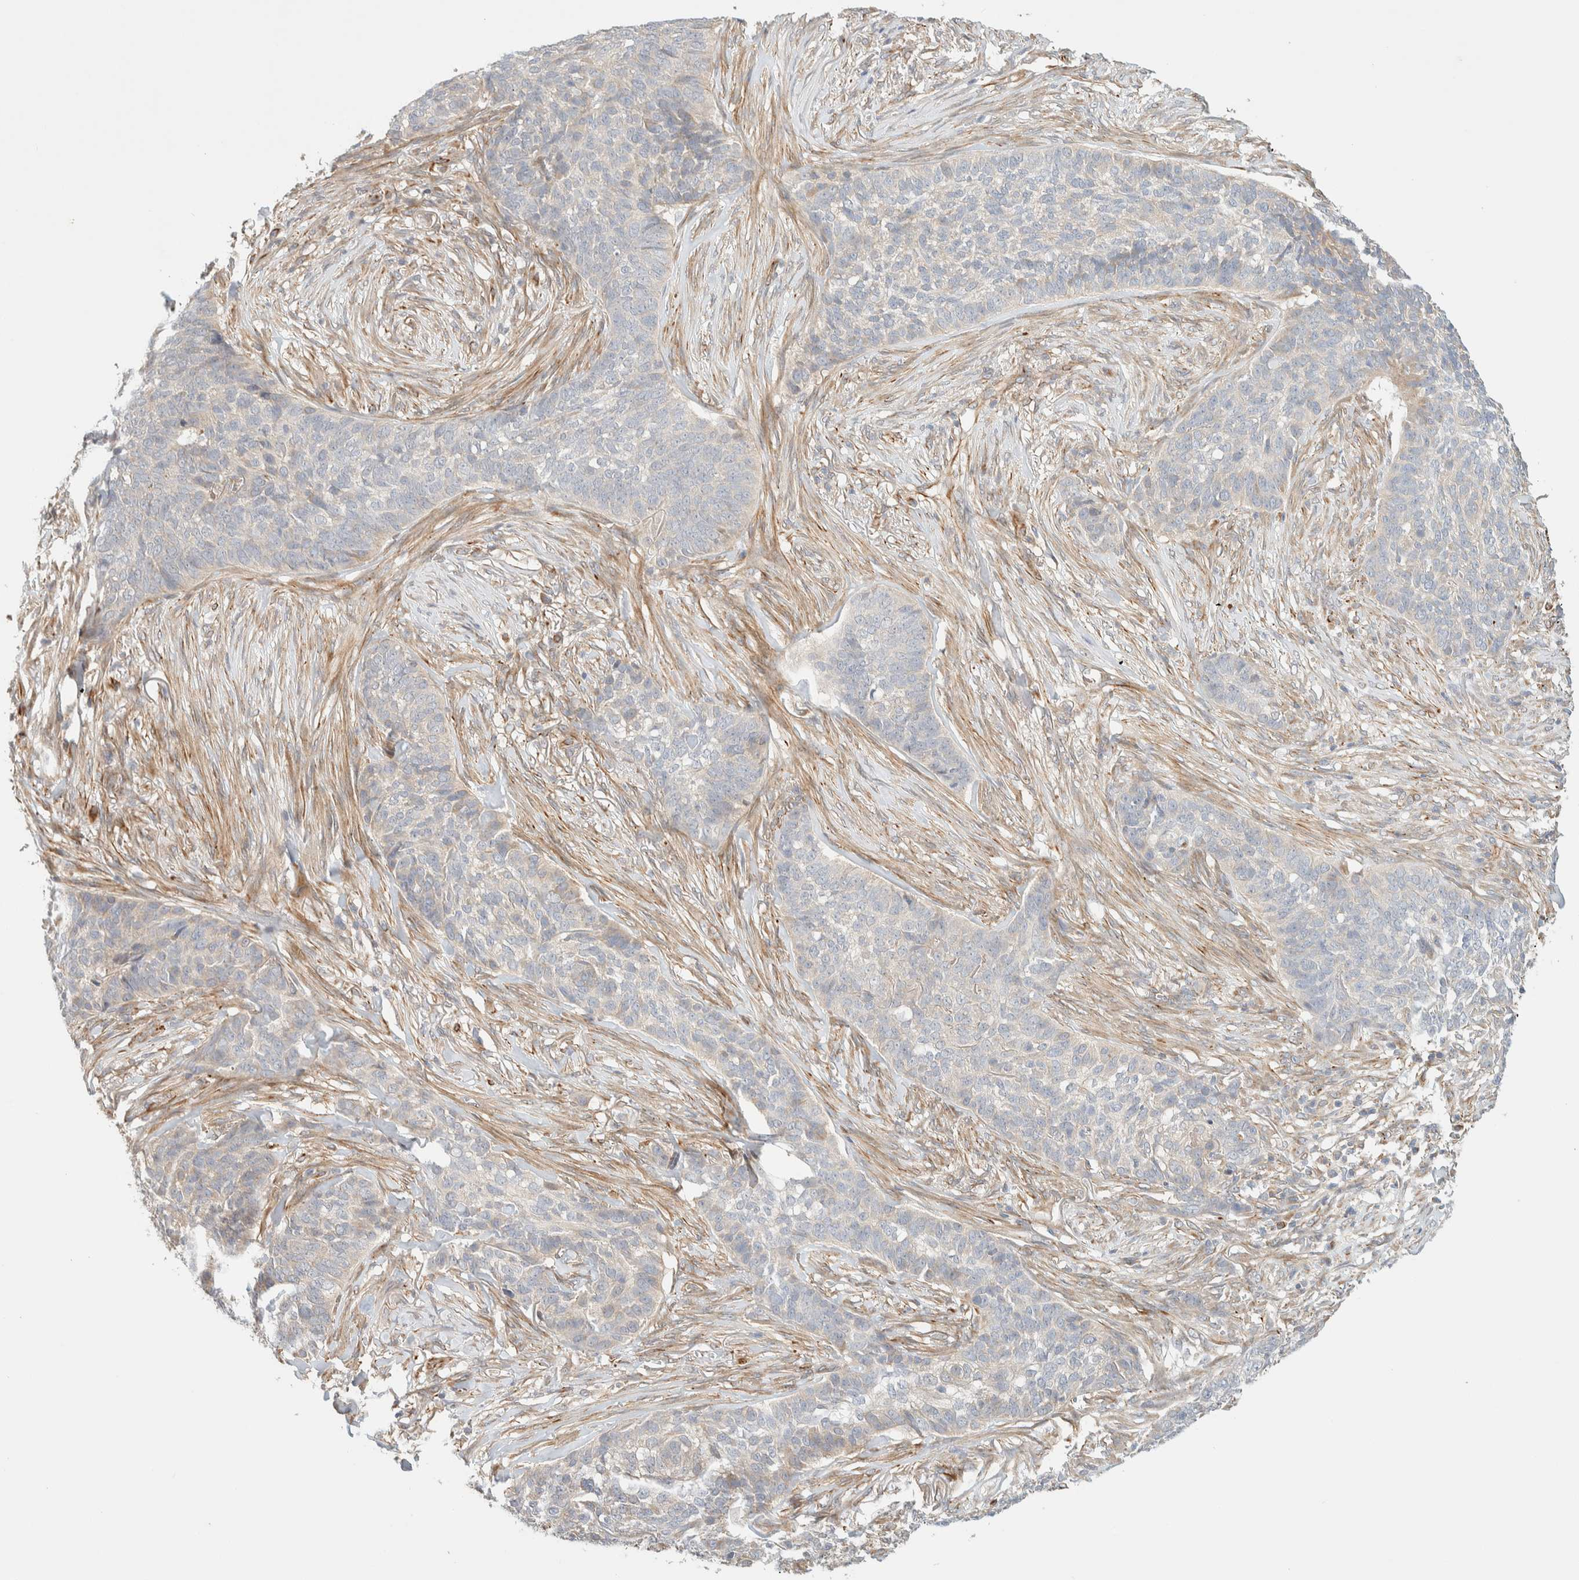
{"staining": {"intensity": "negative", "quantity": "none", "location": "none"}, "tissue": "skin cancer", "cell_type": "Tumor cells", "image_type": "cancer", "snomed": [{"axis": "morphology", "description": "Basal cell carcinoma"}, {"axis": "topography", "description": "Skin"}], "caption": "This photomicrograph is of skin cancer stained with immunohistochemistry (IHC) to label a protein in brown with the nuclei are counter-stained blue. There is no expression in tumor cells.", "gene": "FAT1", "patient": {"sex": "male", "age": 85}}